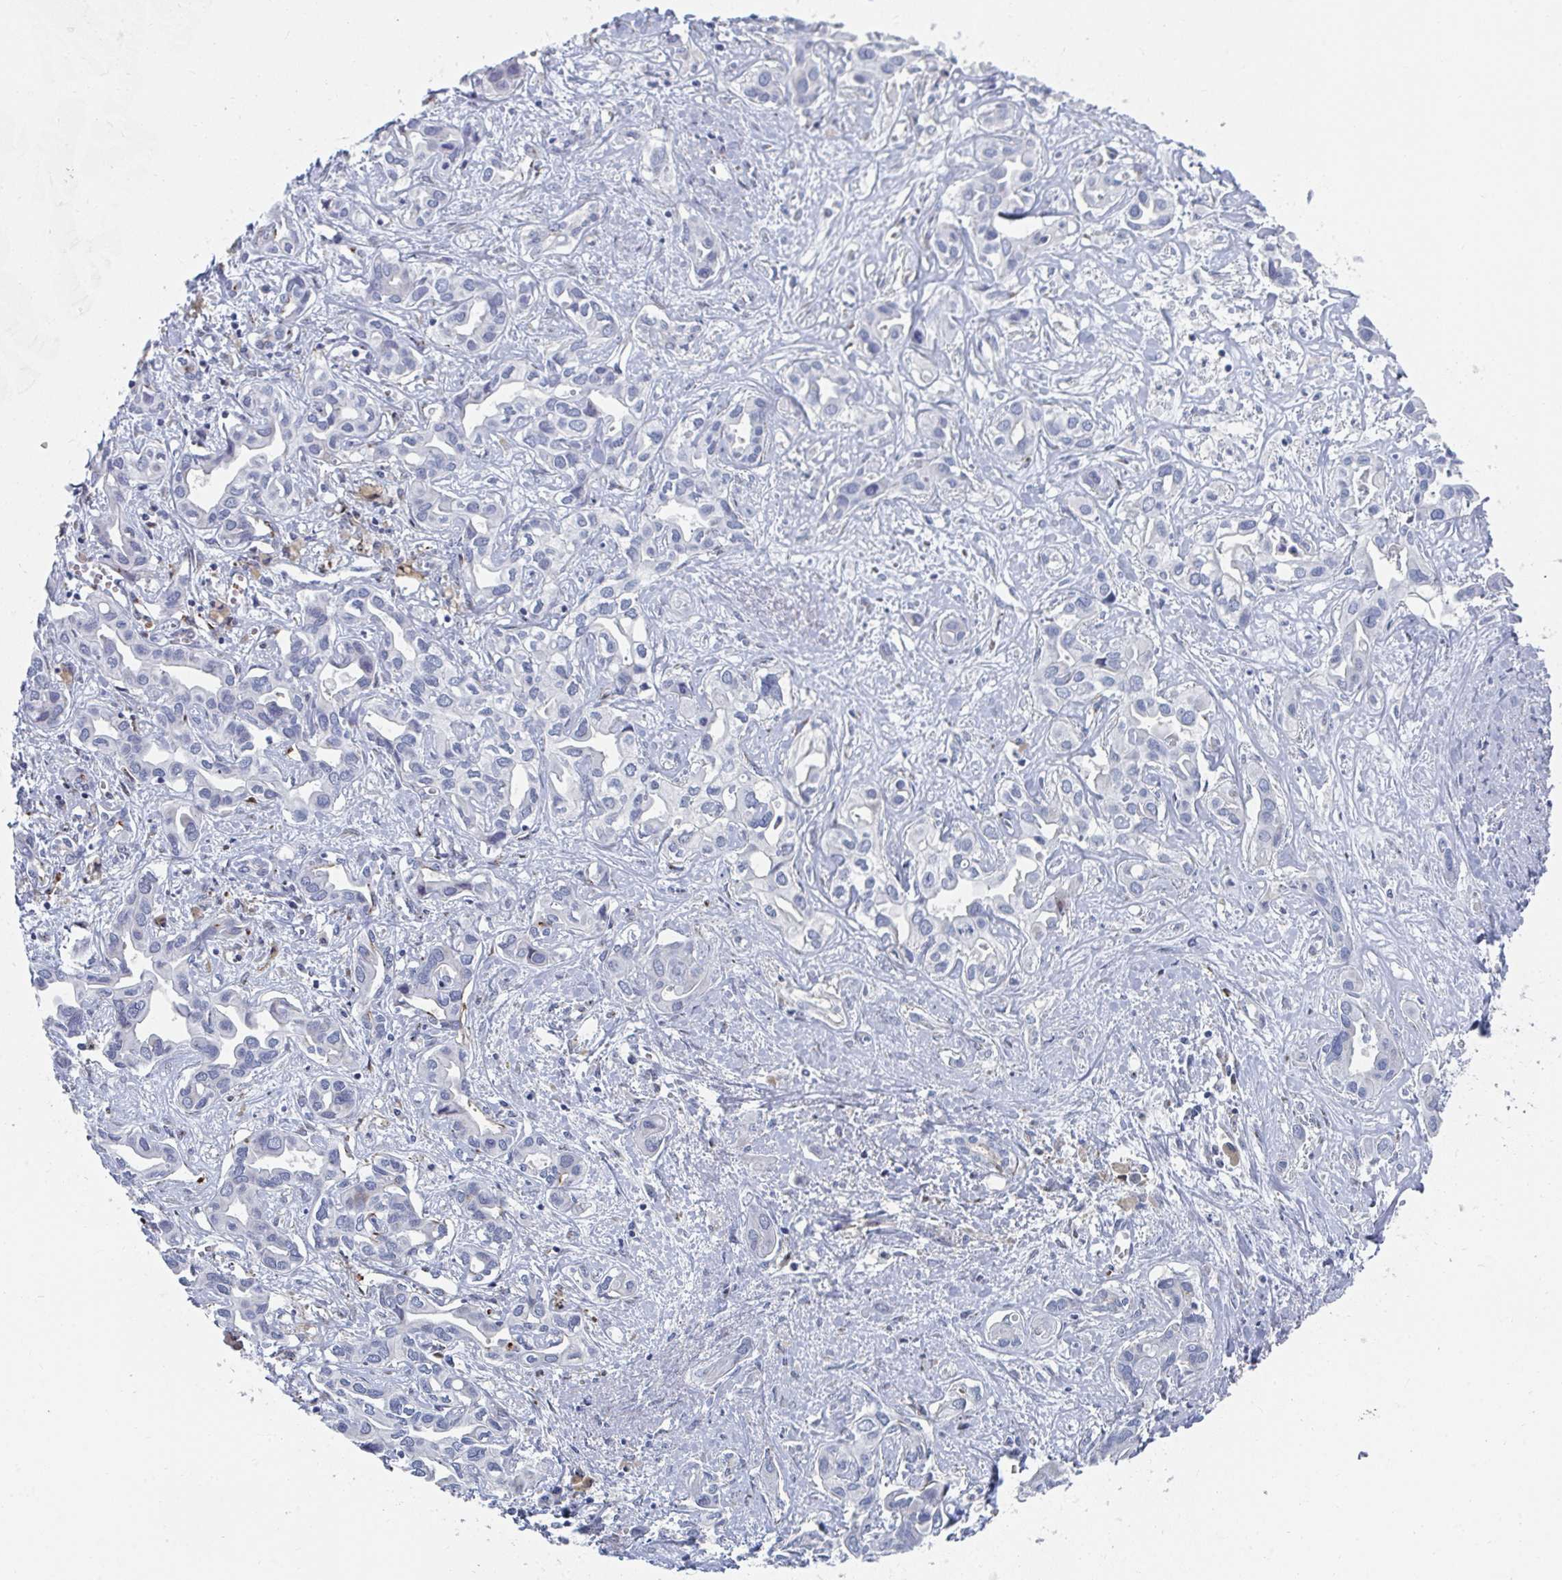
{"staining": {"intensity": "negative", "quantity": "none", "location": "none"}, "tissue": "liver cancer", "cell_type": "Tumor cells", "image_type": "cancer", "snomed": [{"axis": "morphology", "description": "Cholangiocarcinoma"}, {"axis": "topography", "description": "Liver"}], "caption": "The micrograph exhibits no significant expression in tumor cells of cholangiocarcinoma (liver).", "gene": "PSMG1", "patient": {"sex": "female", "age": 64}}